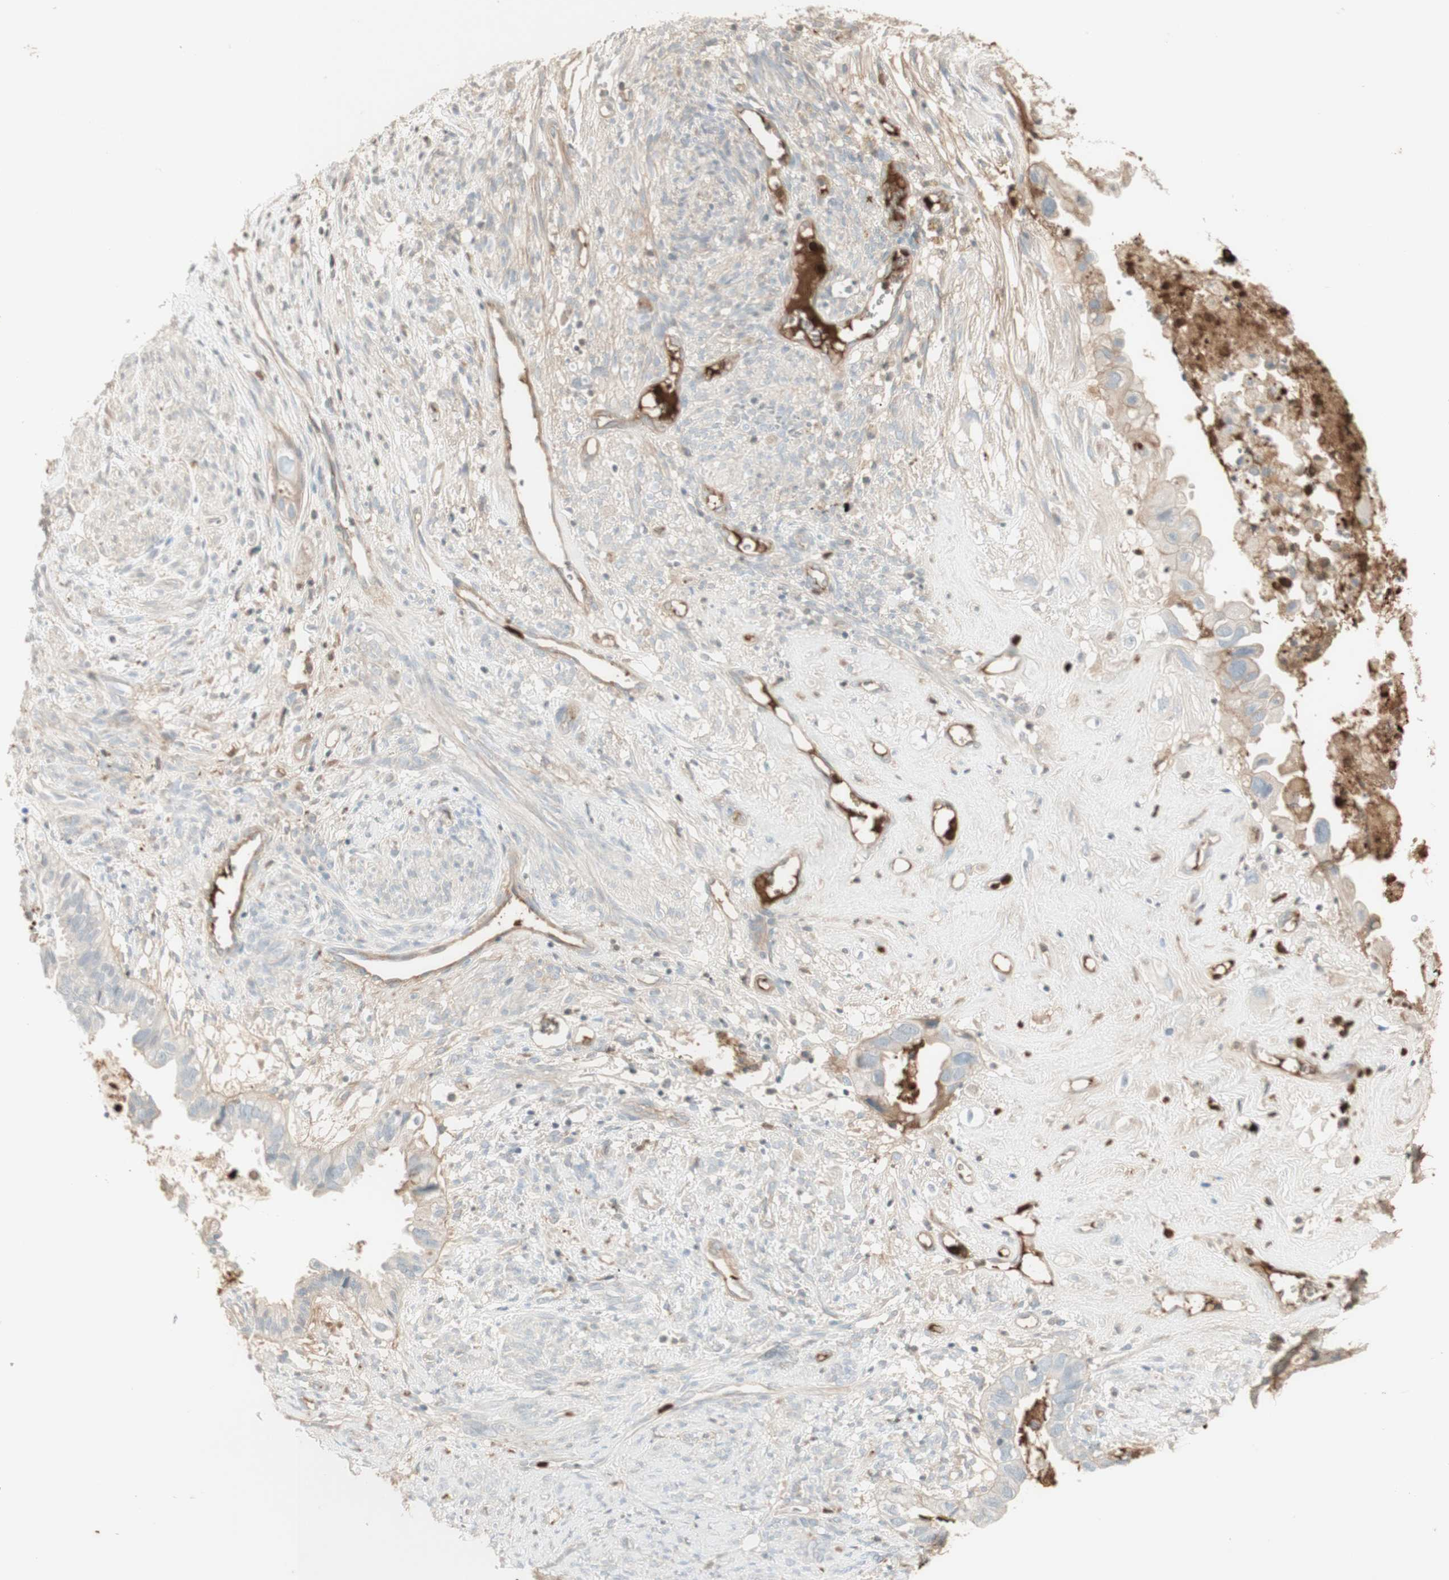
{"staining": {"intensity": "negative", "quantity": "none", "location": "none"}, "tissue": "cervical cancer", "cell_type": "Tumor cells", "image_type": "cancer", "snomed": [{"axis": "morphology", "description": "Normal tissue, NOS"}, {"axis": "morphology", "description": "Adenocarcinoma, NOS"}, {"axis": "topography", "description": "Cervix"}, {"axis": "topography", "description": "Endometrium"}], "caption": "Histopathology image shows no significant protein expression in tumor cells of cervical cancer. (Stains: DAB (3,3'-diaminobenzidine) IHC with hematoxylin counter stain, Microscopy: brightfield microscopy at high magnification).", "gene": "NID1", "patient": {"sex": "female", "age": 86}}